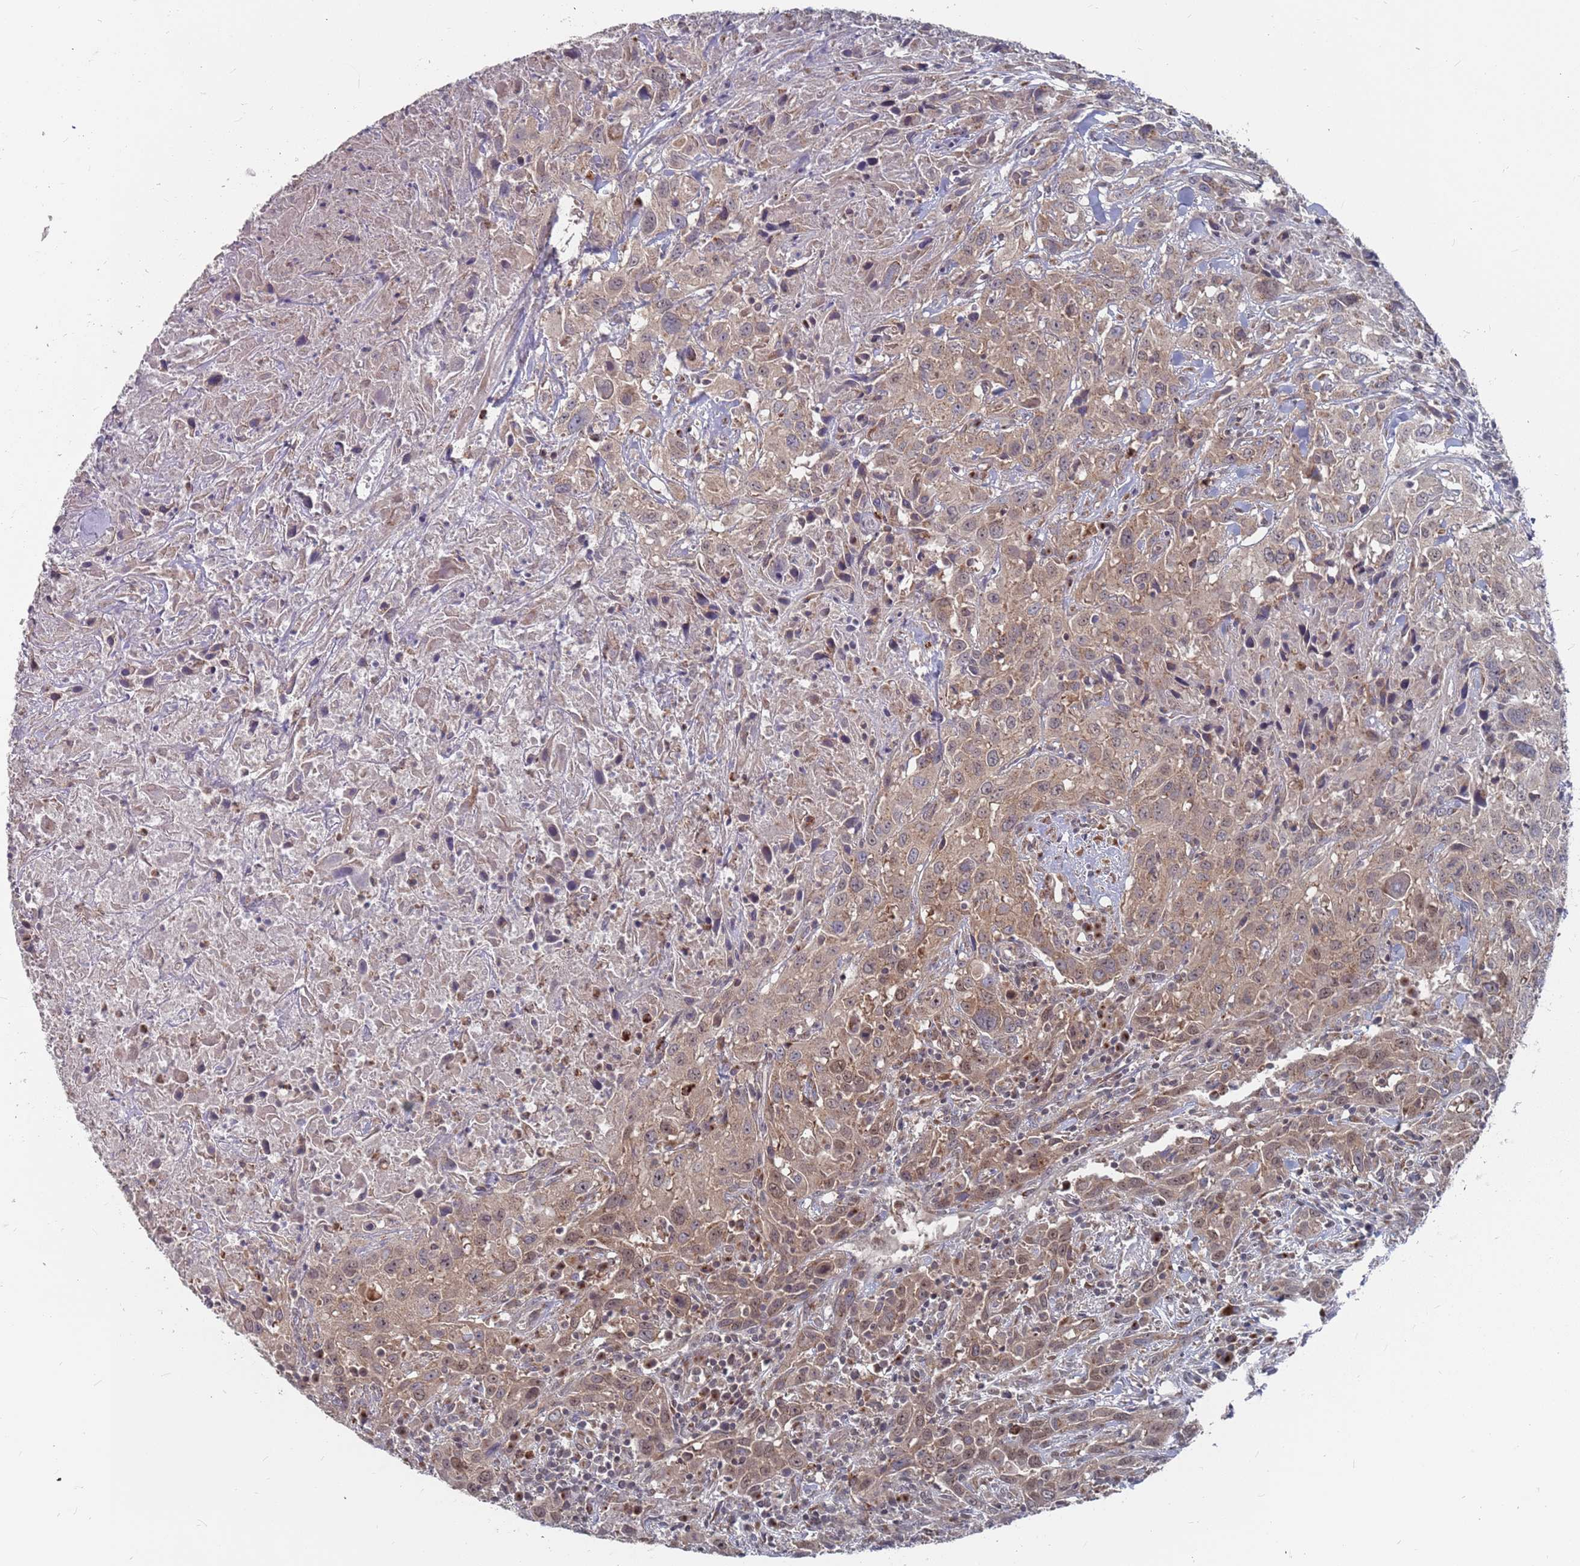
{"staining": {"intensity": "moderate", "quantity": ">75%", "location": "cytoplasmic/membranous"}, "tissue": "urothelial cancer", "cell_type": "Tumor cells", "image_type": "cancer", "snomed": [{"axis": "morphology", "description": "Urothelial carcinoma, High grade"}, {"axis": "topography", "description": "Urinary bladder"}], "caption": "A histopathology image of human urothelial cancer stained for a protein shows moderate cytoplasmic/membranous brown staining in tumor cells. The staining is performed using DAB brown chromogen to label protein expression. The nuclei are counter-stained blue using hematoxylin.", "gene": "FMO4", "patient": {"sex": "male", "age": 61}}